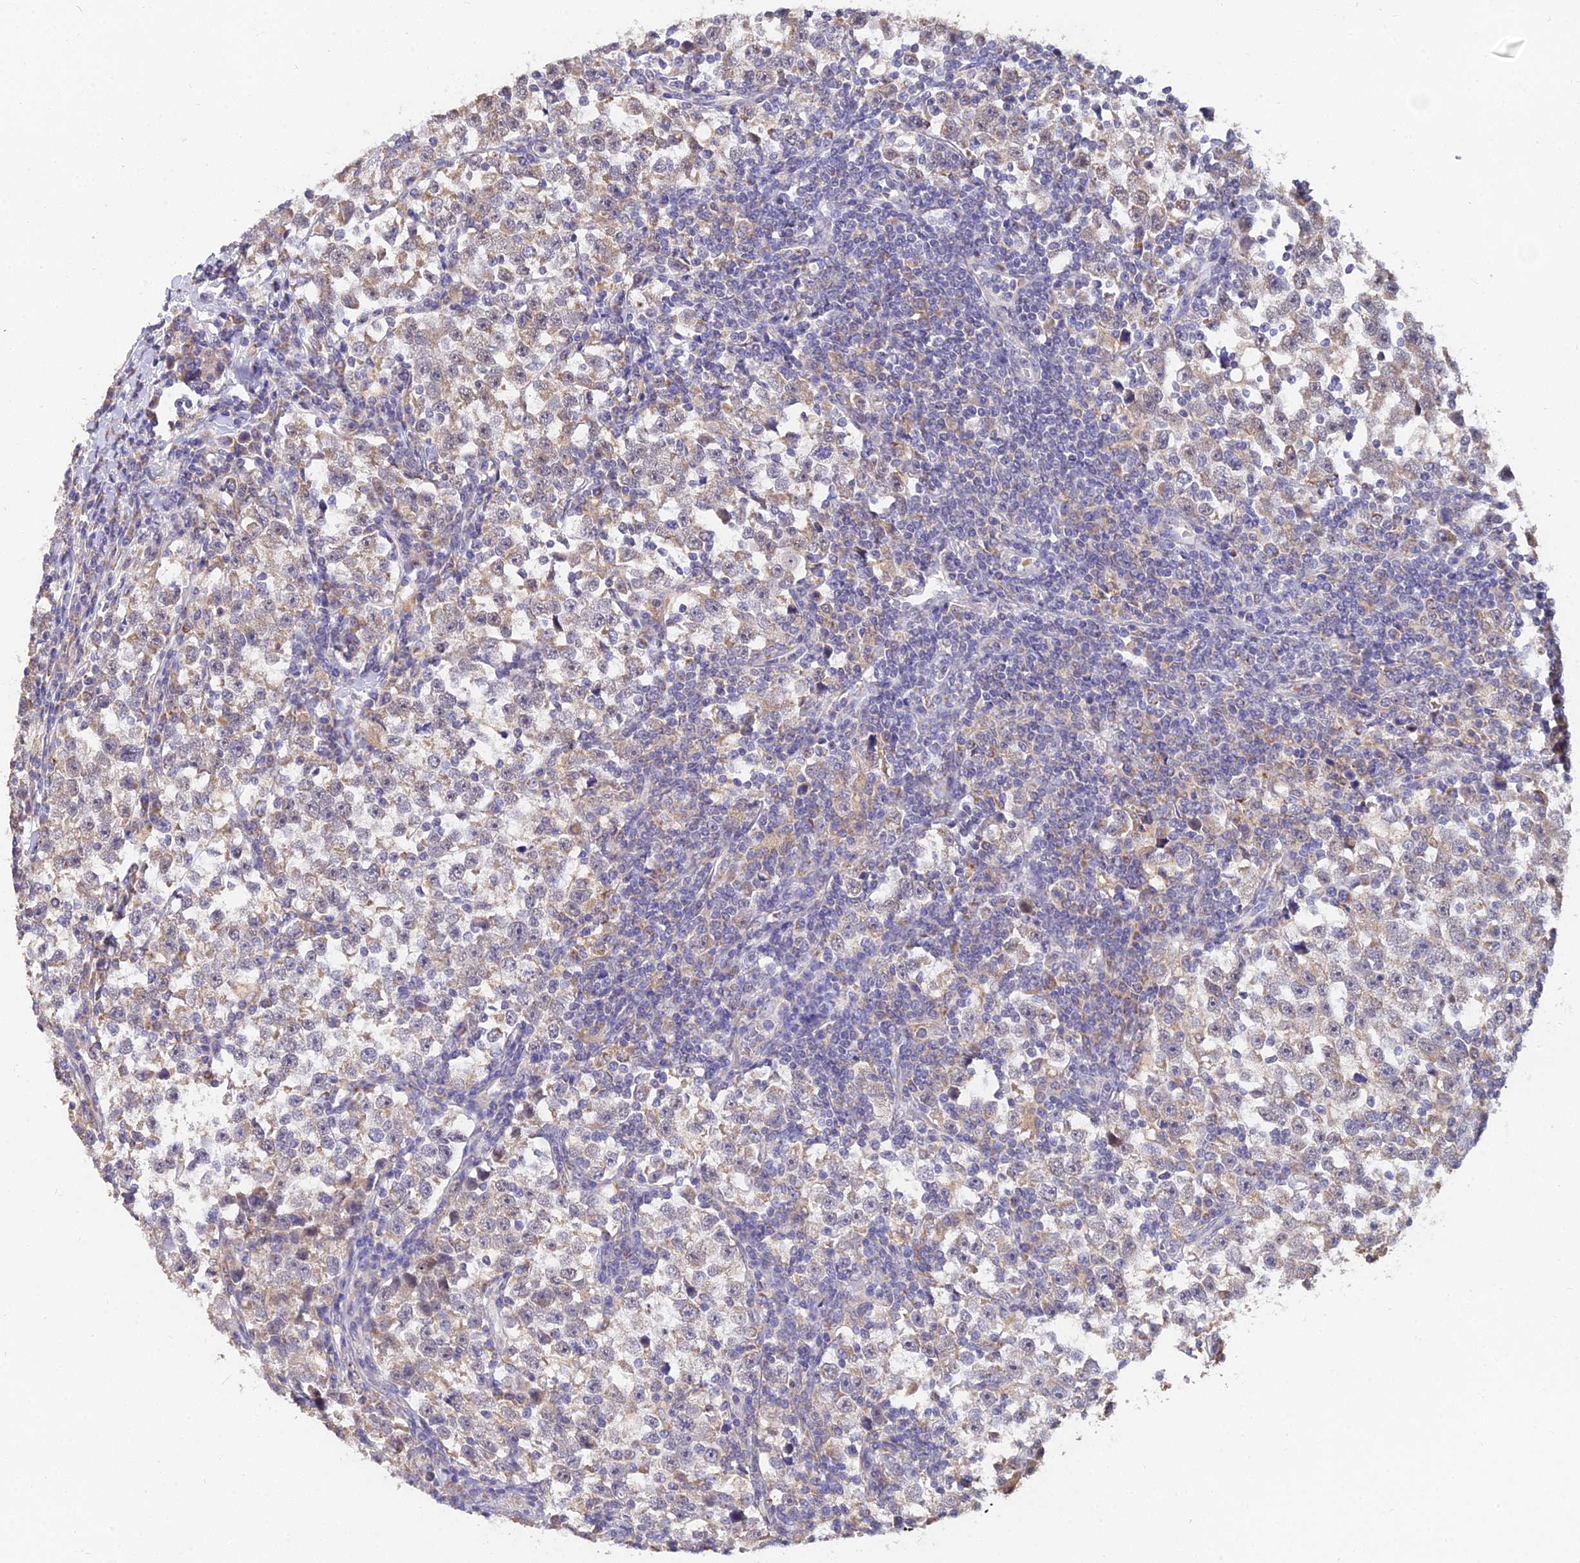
{"staining": {"intensity": "weak", "quantity": "25%-75%", "location": "cytoplasmic/membranous"}, "tissue": "testis cancer", "cell_type": "Tumor cells", "image_type": "cancer", "snomed": [{"axis": "morphology", "description": "Normal tissue, NOS"}, {"axis": "morphology", "description": "Seminoma, NOS"}, {"axis": "topography", "description": "Testis"}], "caption": "Seminoma (testis) stained with a protein marker exhibits weak staining in tumor cells.", "gene": "ARL8B", "patient": {"sex": "male", "age": 43}}